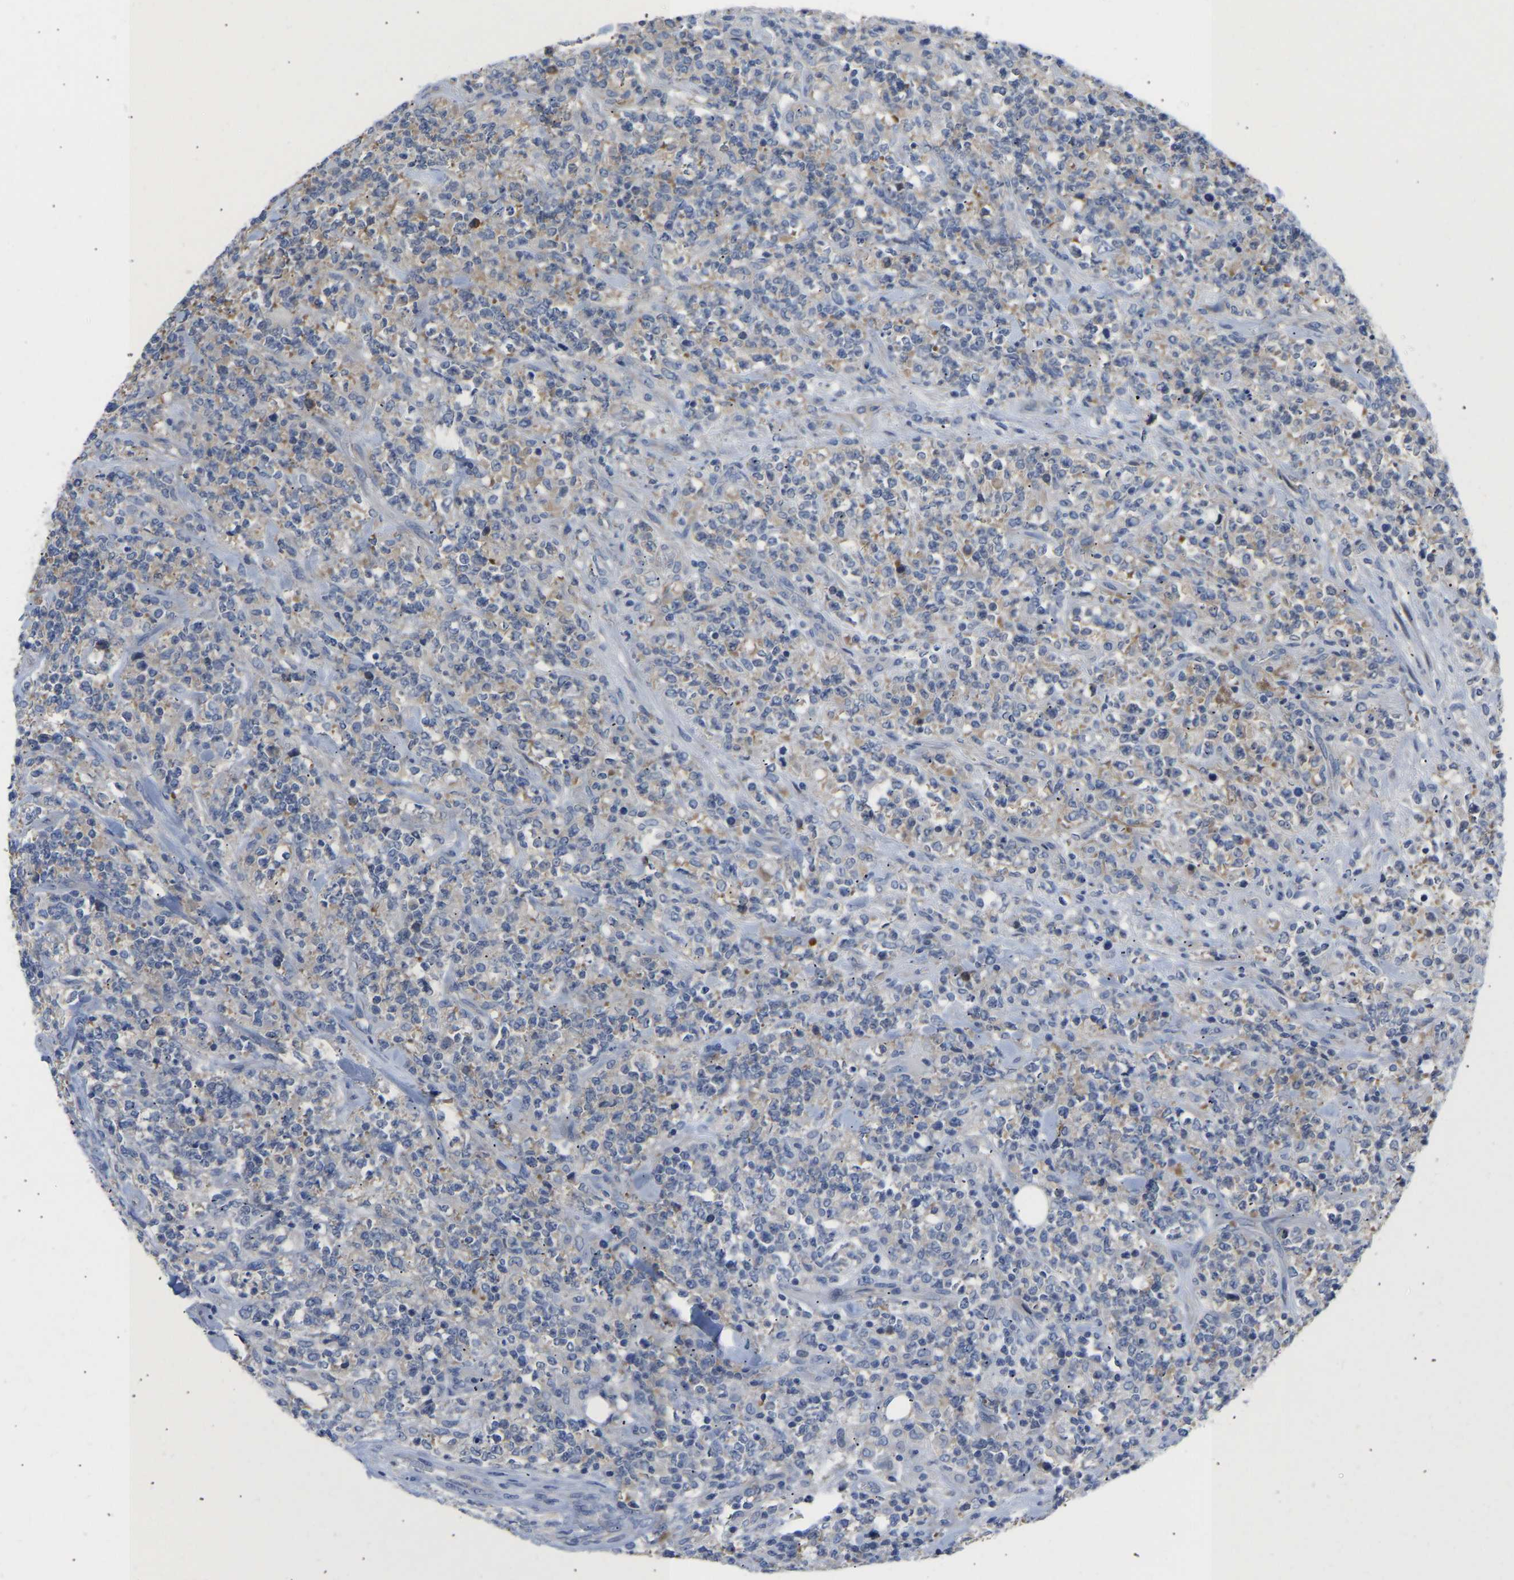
{"staining": {"intensity": "weak", "quantity": "<25%", "location": "cytoplasmic/membranous"}, "tissue": "lymphoma", "cell_type": "Tumor cells", "image_type": "cancer", "snomed": [{"axis": "morphology", "description": "Malignant lymphoma, non-Hodgkin's type, High grade"}, {"axis": "topography", "description": "Soft tissue"}], "caption": "A photomicrograph of high-grade malignant lymphoma, non-Hodgkin's type stained for a protein demonstrates no brown staining in tumor cells.", "gene": "ABCA10", "patient": {"sex": "male", "age": 18}}